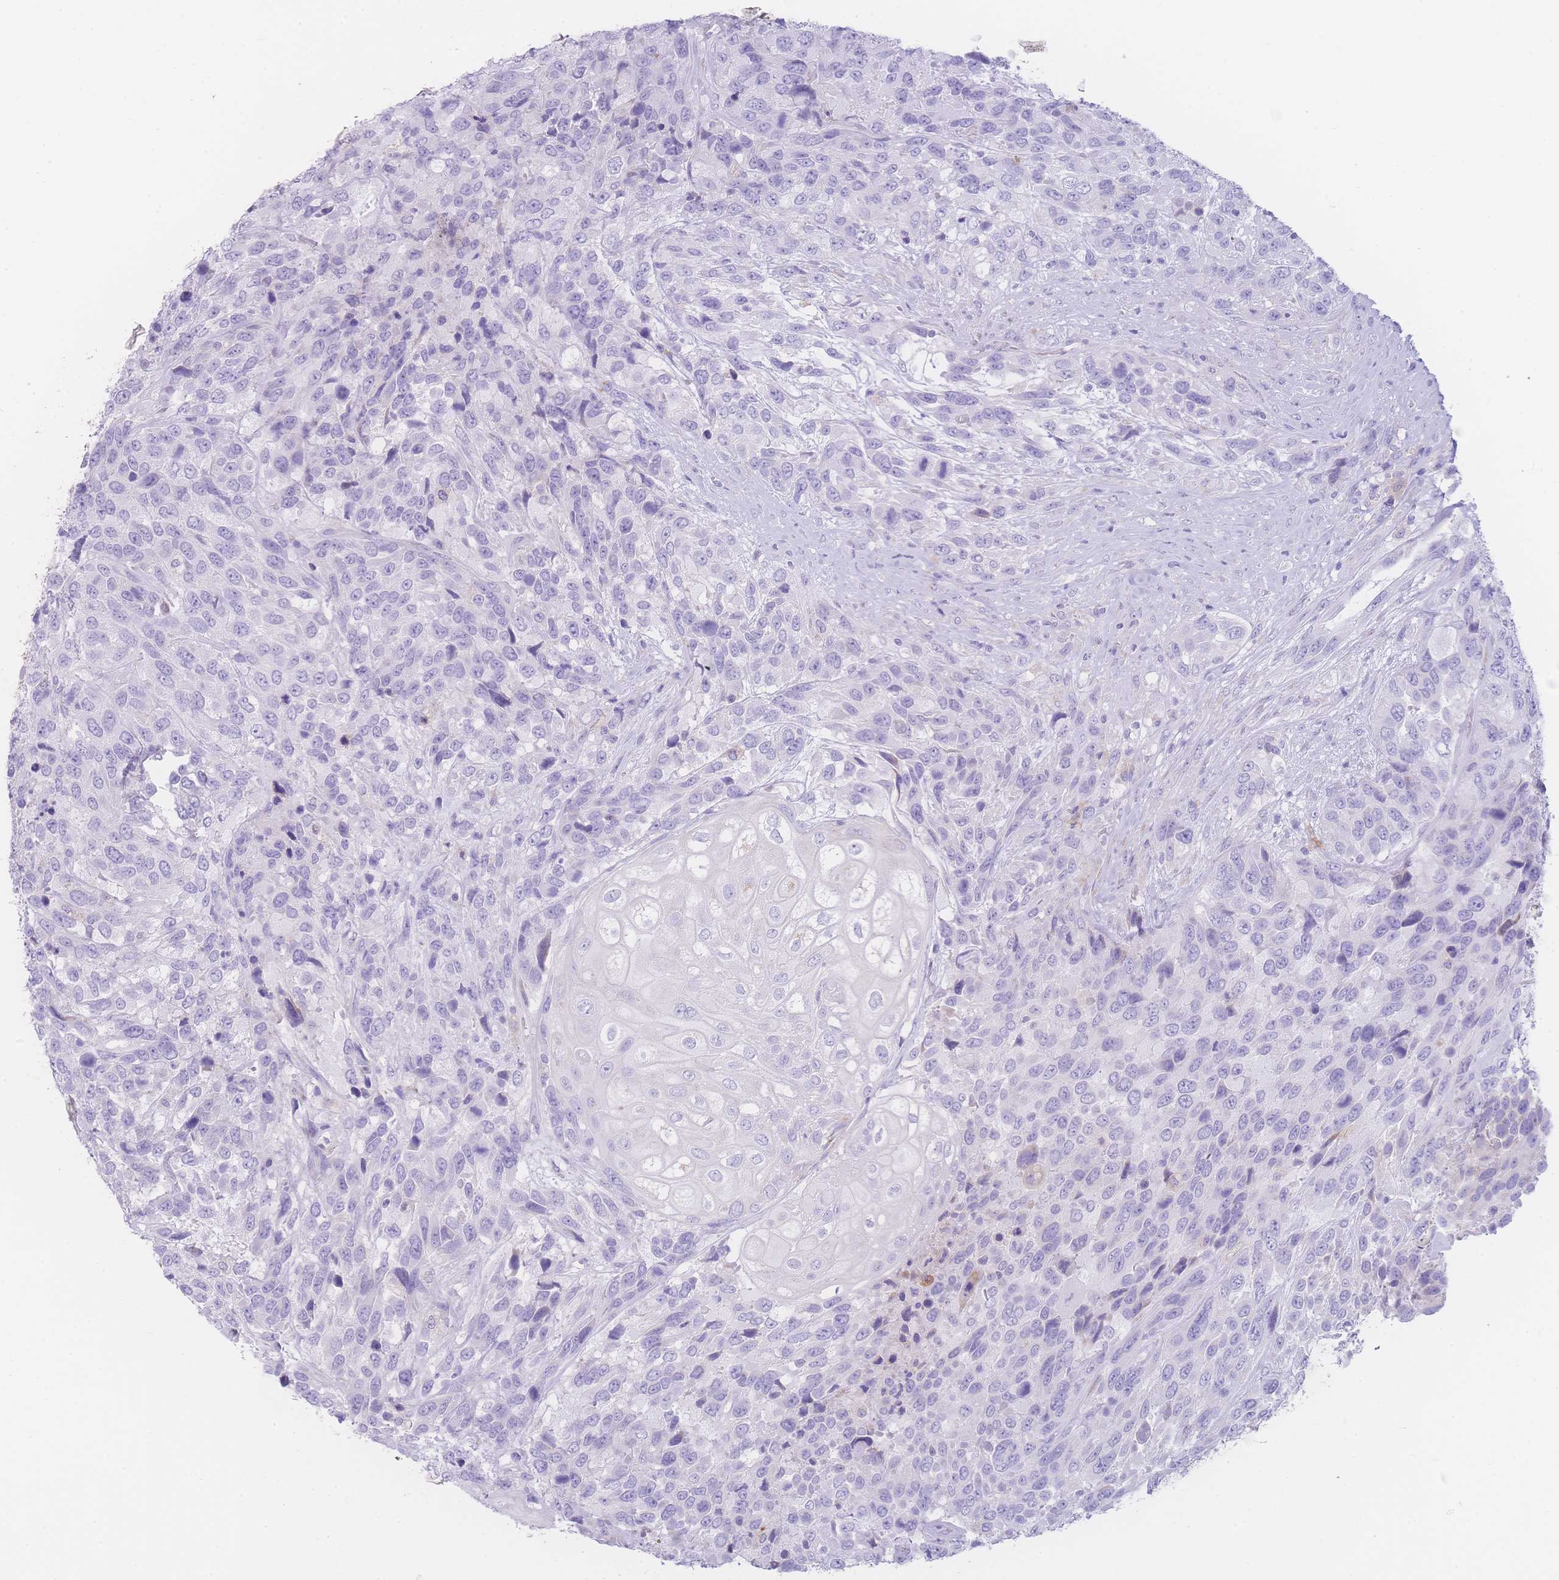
{"staining": {"intensity": "negative", "quantity": "none", "location": "none"}, "tissue": "urothelial cancer", "cell_type": "Tumor cells", "image_type": "cancer", "snomed": [{"axis": "morphology", "description": "Urothelial carcinoma, High grade"}, {"axis": "topography", "description": "Urinary bladder"}], "caption": "High-grade urothelial carcinoma stained for a protein using immunohistochemistry demonstrates no positivity tumor cells.", "gene": "NBEAL1", "patient": {"sex": "female", "age": 70}}